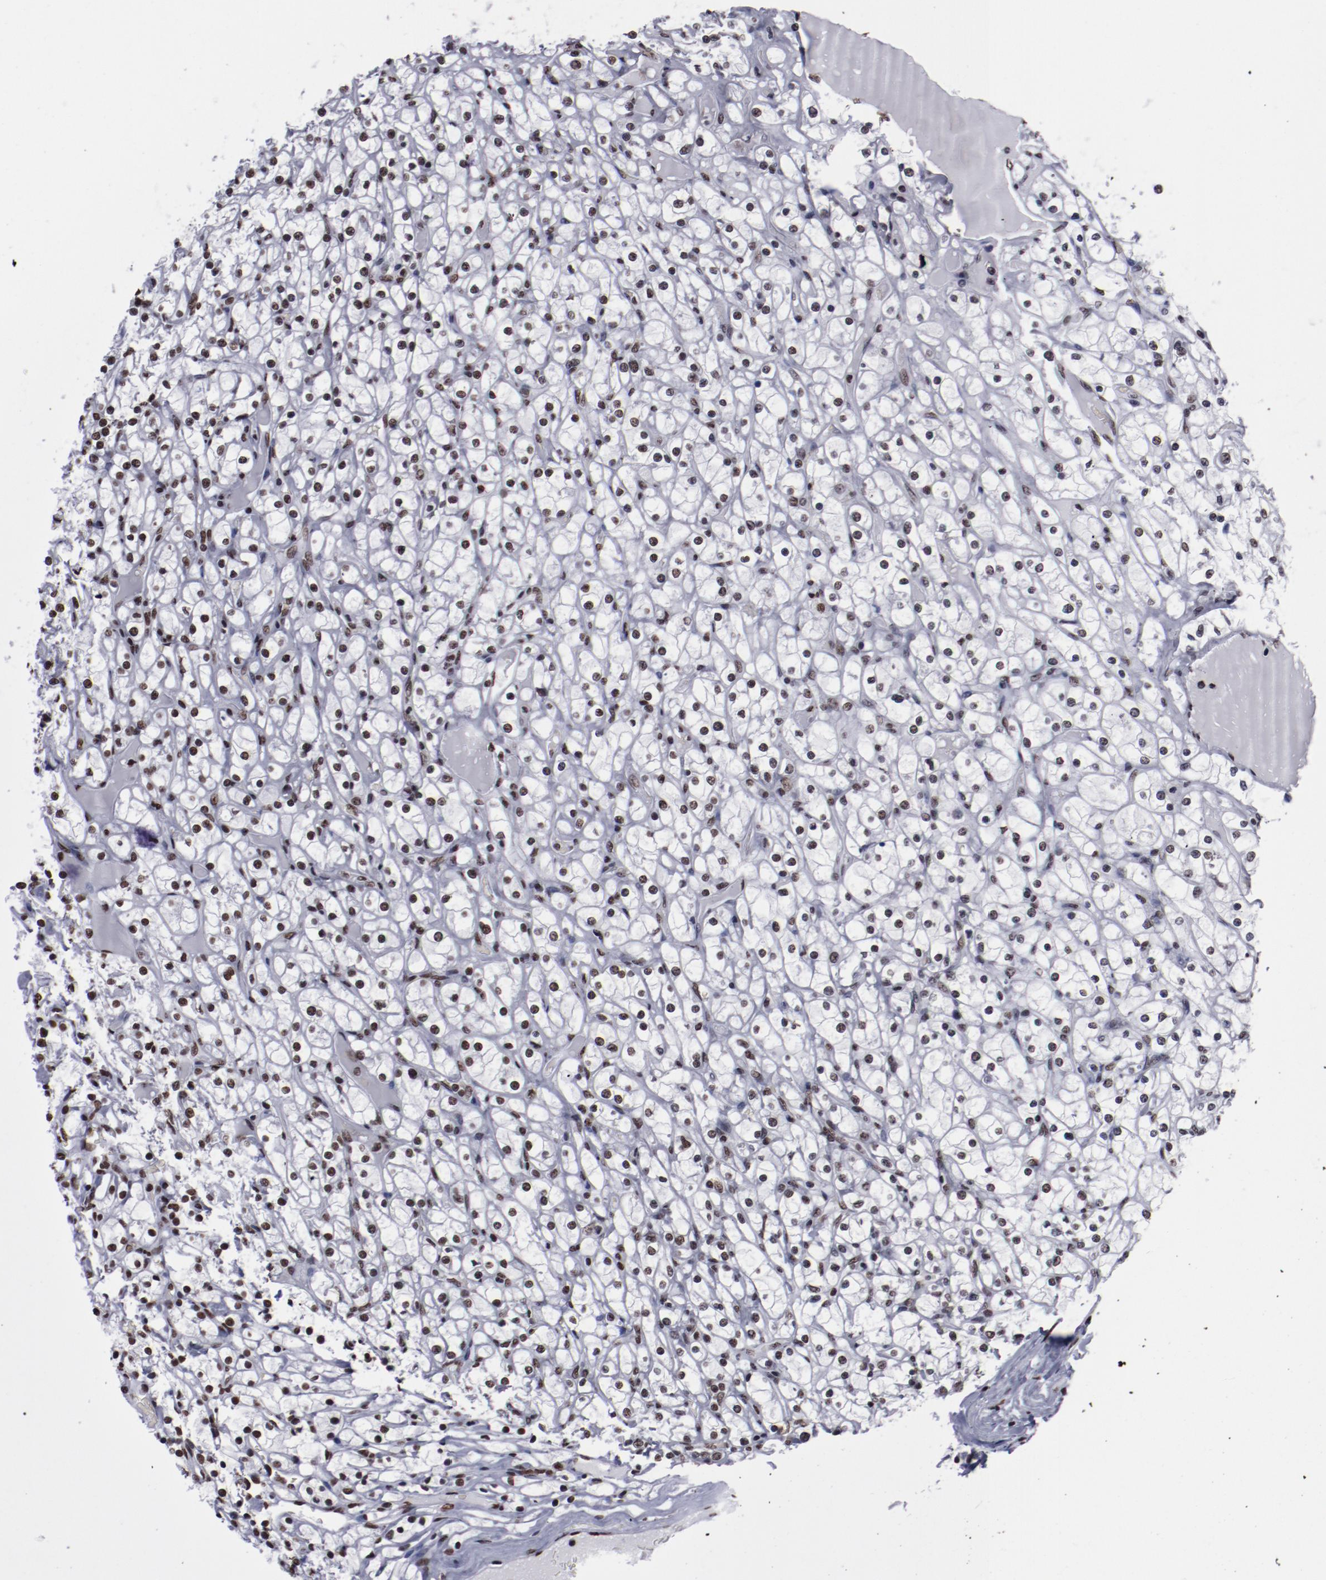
{"staining": {"intensity": "weak", "quantity": ">75%", "location": "nuclear"}, "tissue": "renal cancer", "cell_type": "Tumor cells", "image_type": "cancer", "snomed": [{"axis": "morphology", "description": "Adenocarcinoma, NOS"}, {"axis": "topography", "description": "Kidney"}], "caption": "Immunohistochemistry (IHC) of renal adenocarcinoma shows low levels of weak nuclear positivity in about >75% of tumor cells.", "gene": "HNRNPA2B1", "patient": {"sex": "female", "age": 73}}